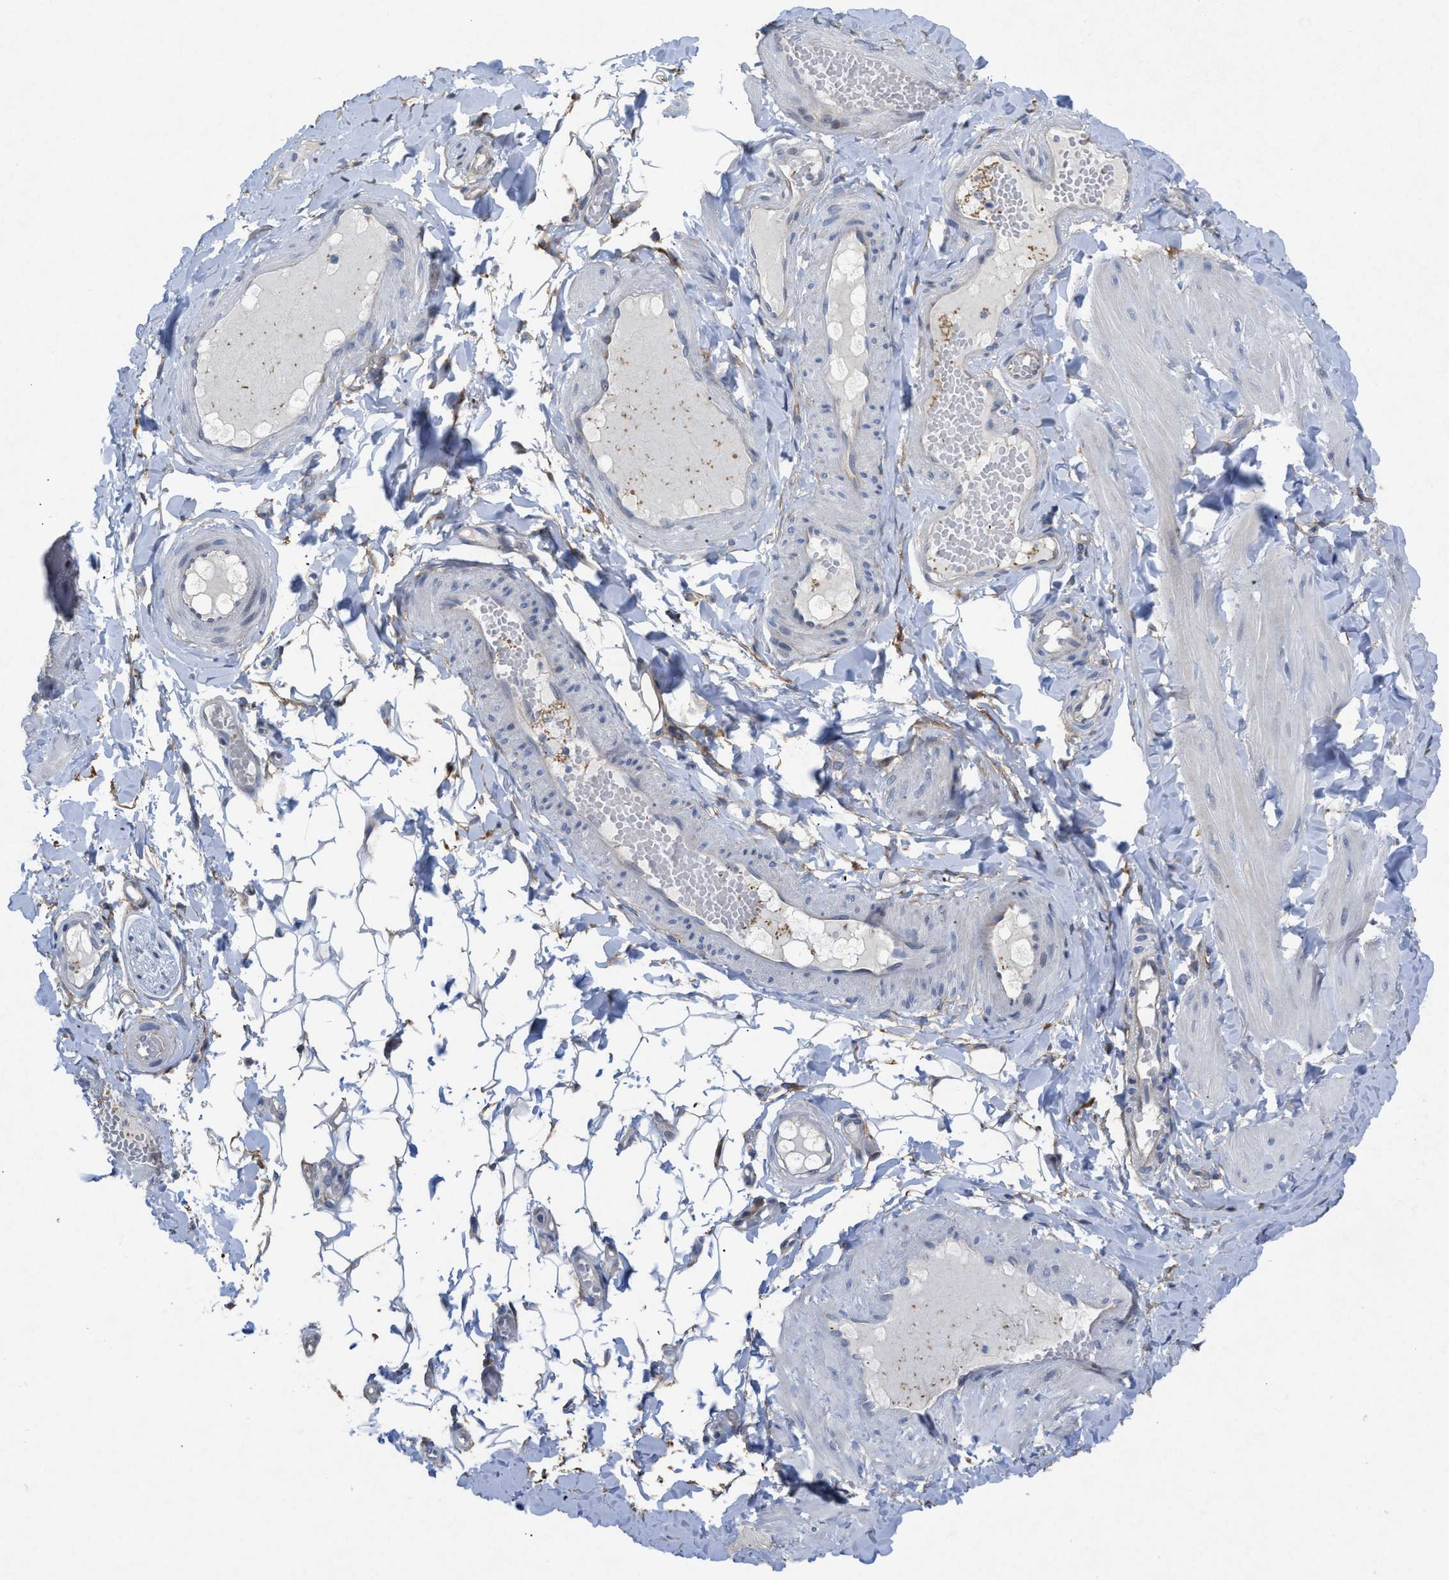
{"staining": {"intensity": "negative", "quantity": "none", "location": "none"}, "tissue": "adipose tissue", "cell_type": "Adipocytes", "image_type": "normal", "snomed": [{"axis": "morphology", "description": "Normal tissue, NOS"}, {"axis": "topography", "description": "Adipose tissue"}, {"axis": "topography", "description": "Vascular tissue"}, {"axis": "topography", "description": "Peripheral nerve tissue"}], "caption": "Adipocytes show no significant protein positivity in normal adipose tissue. Brightfield microscopy of immunohistochemistry (IHC) stained with DAB (3,3'-diaminobenzidine) (brown) and hematoxylin (blue), captured at high magnification.", "gene": "PDGFRA", "patient": {"sex": "male", "age": 25}}